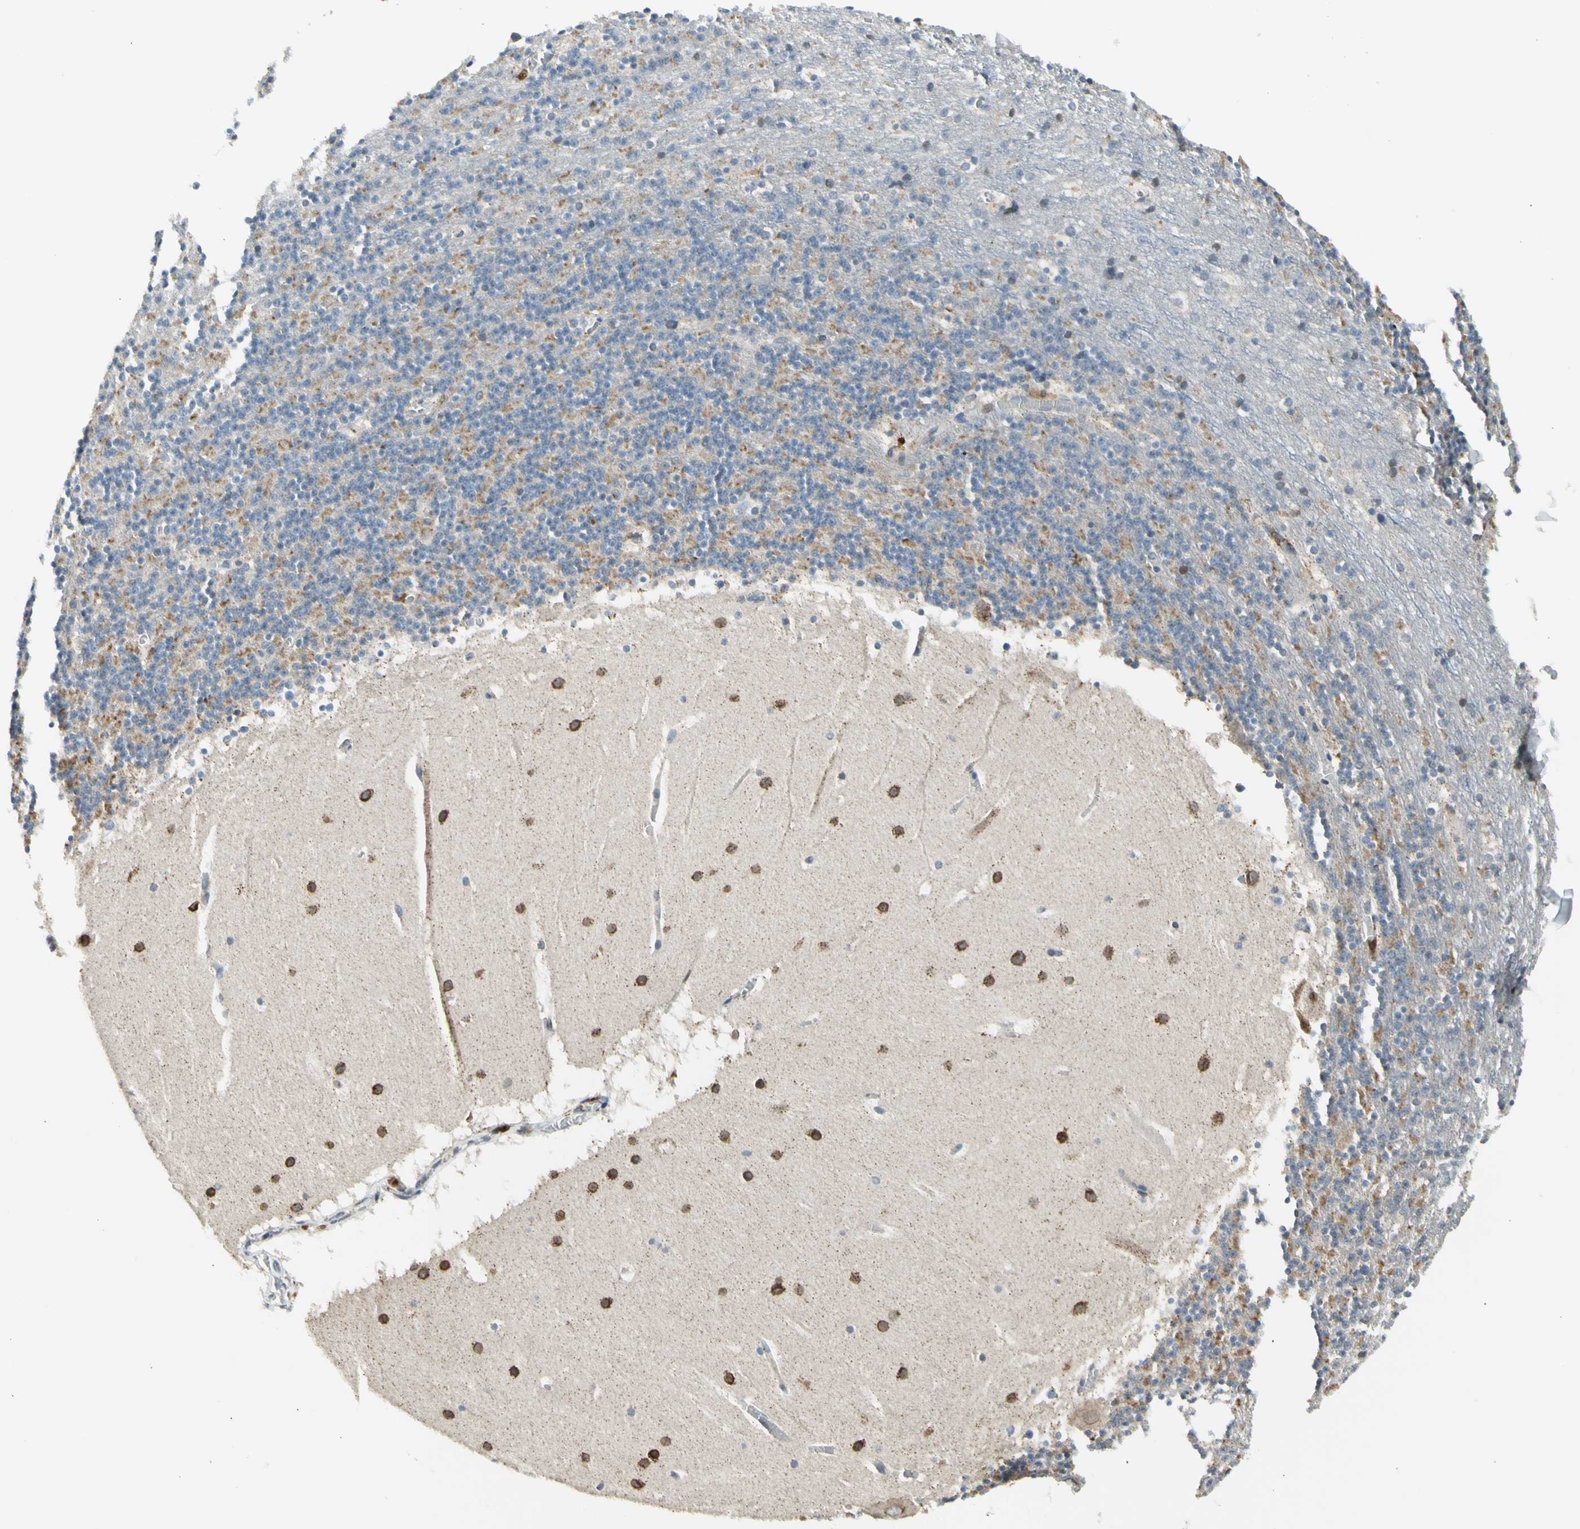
{"staining": {"intensity": "weak", "quantity": "<25%", "location": "cytoplasmic/membranous"}, "tissue": "cerebellum", "cell_type": "Cells in granular layer", "image_type": "normal", "snomed": [{"axis": "morphology", "description": "Normal tissue, NOS"}, {"axis": "topography", "description": "Cerebellum"}], "caption": "Unremarkable cerebellum was stained to show a protein in brown. There is no significant expression in cells in granular layer.", "gene": "NPHP3", "patient": {"sex": "male", "age": 45}}